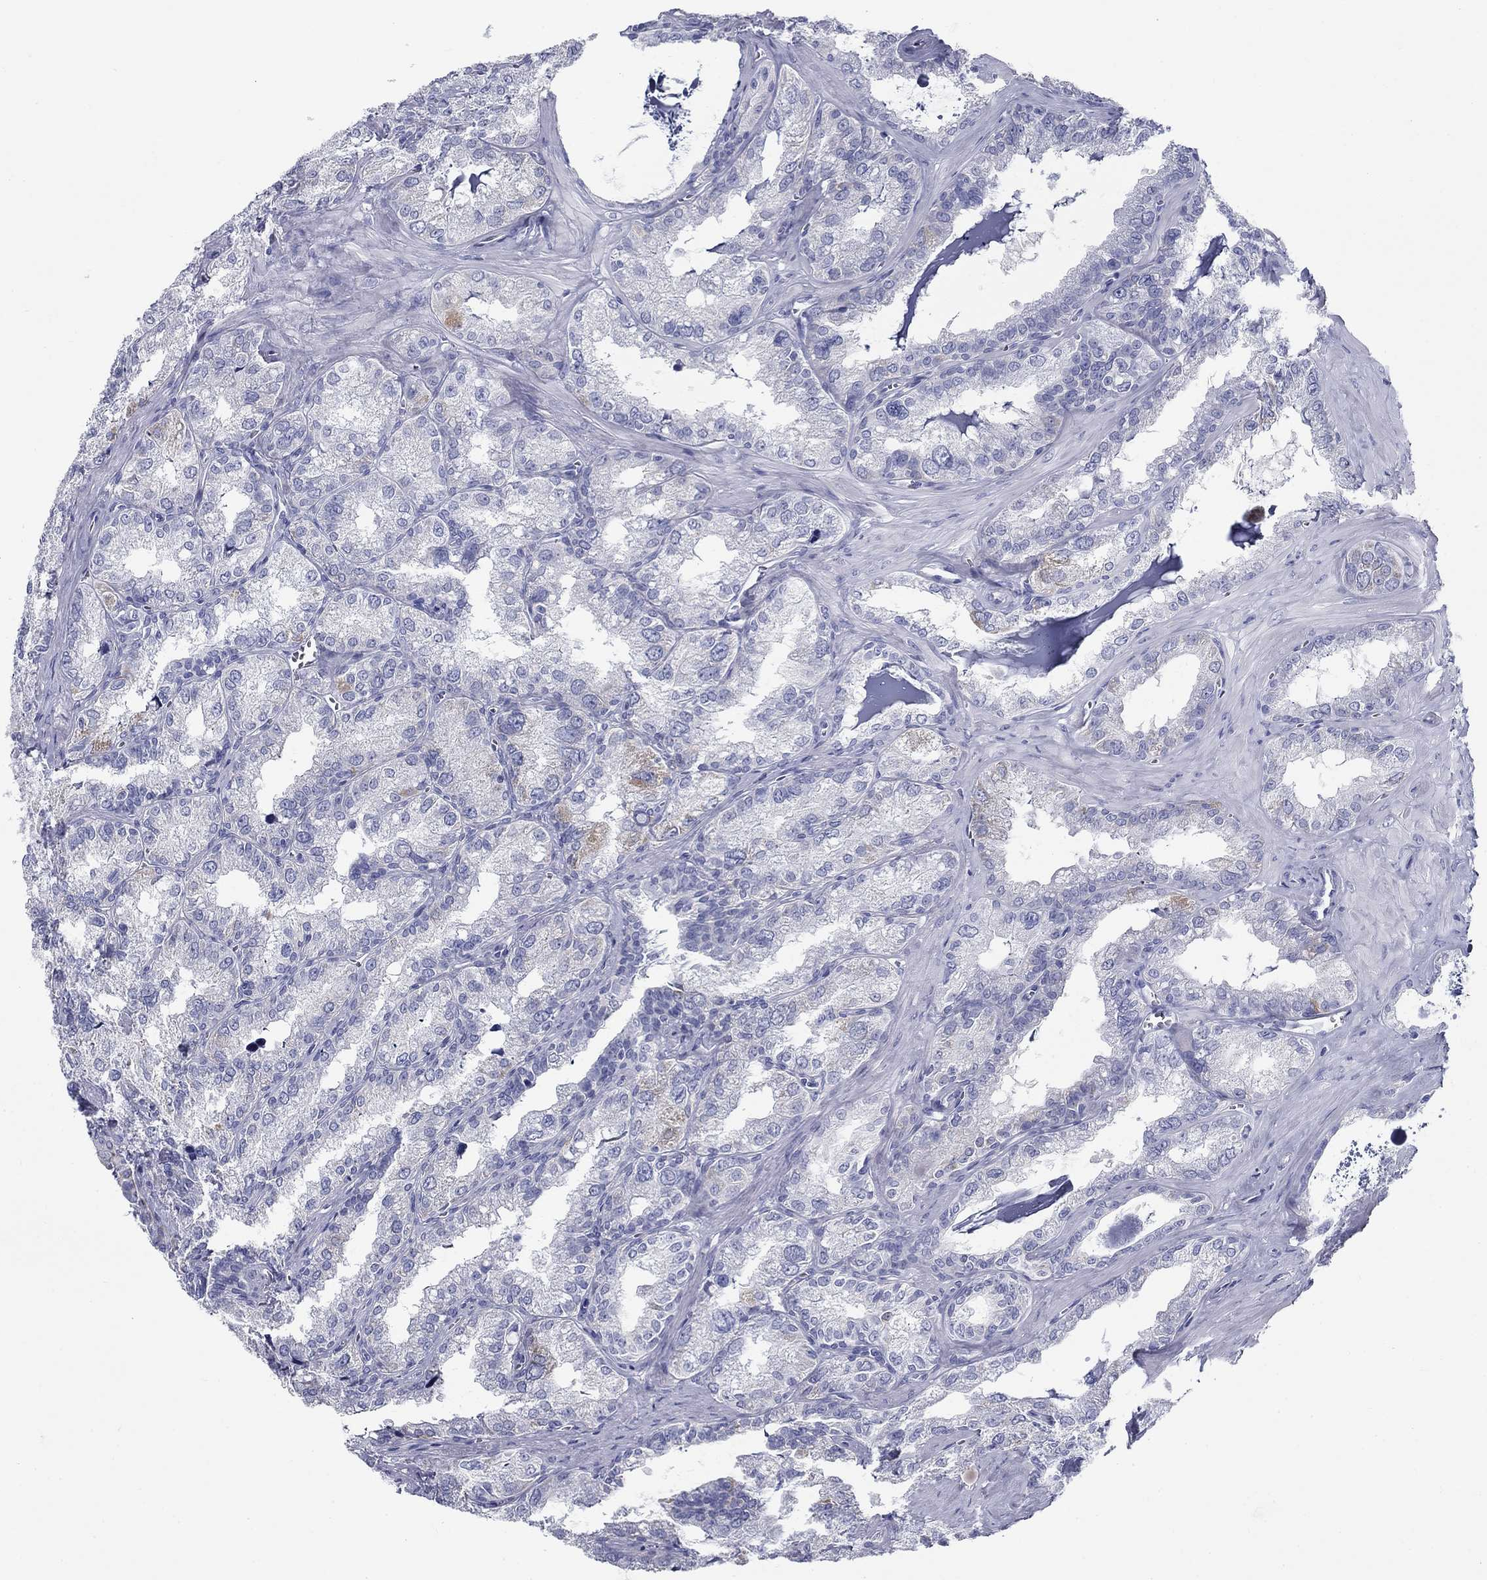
{"staining": {"intensity": "negative", "quantity": "none", "location": "none"}, "tissue": "seminal vesicle", "cell_type": "Glandular cells", "image_type": "normal", "snomed": [{"axis": "morphology", "description": "Normal tissue, NOS"}, {"axis": "topography", "description": "Seminal veicle"}], "caption": "High power microscopy image of an immunohistochemistry (IHC) micrograph of normal seminal vesicle, revealing no significant positivity in glandular cells.", "gene": "UPB1", "patient": {"sex": "male", "age": 57}}